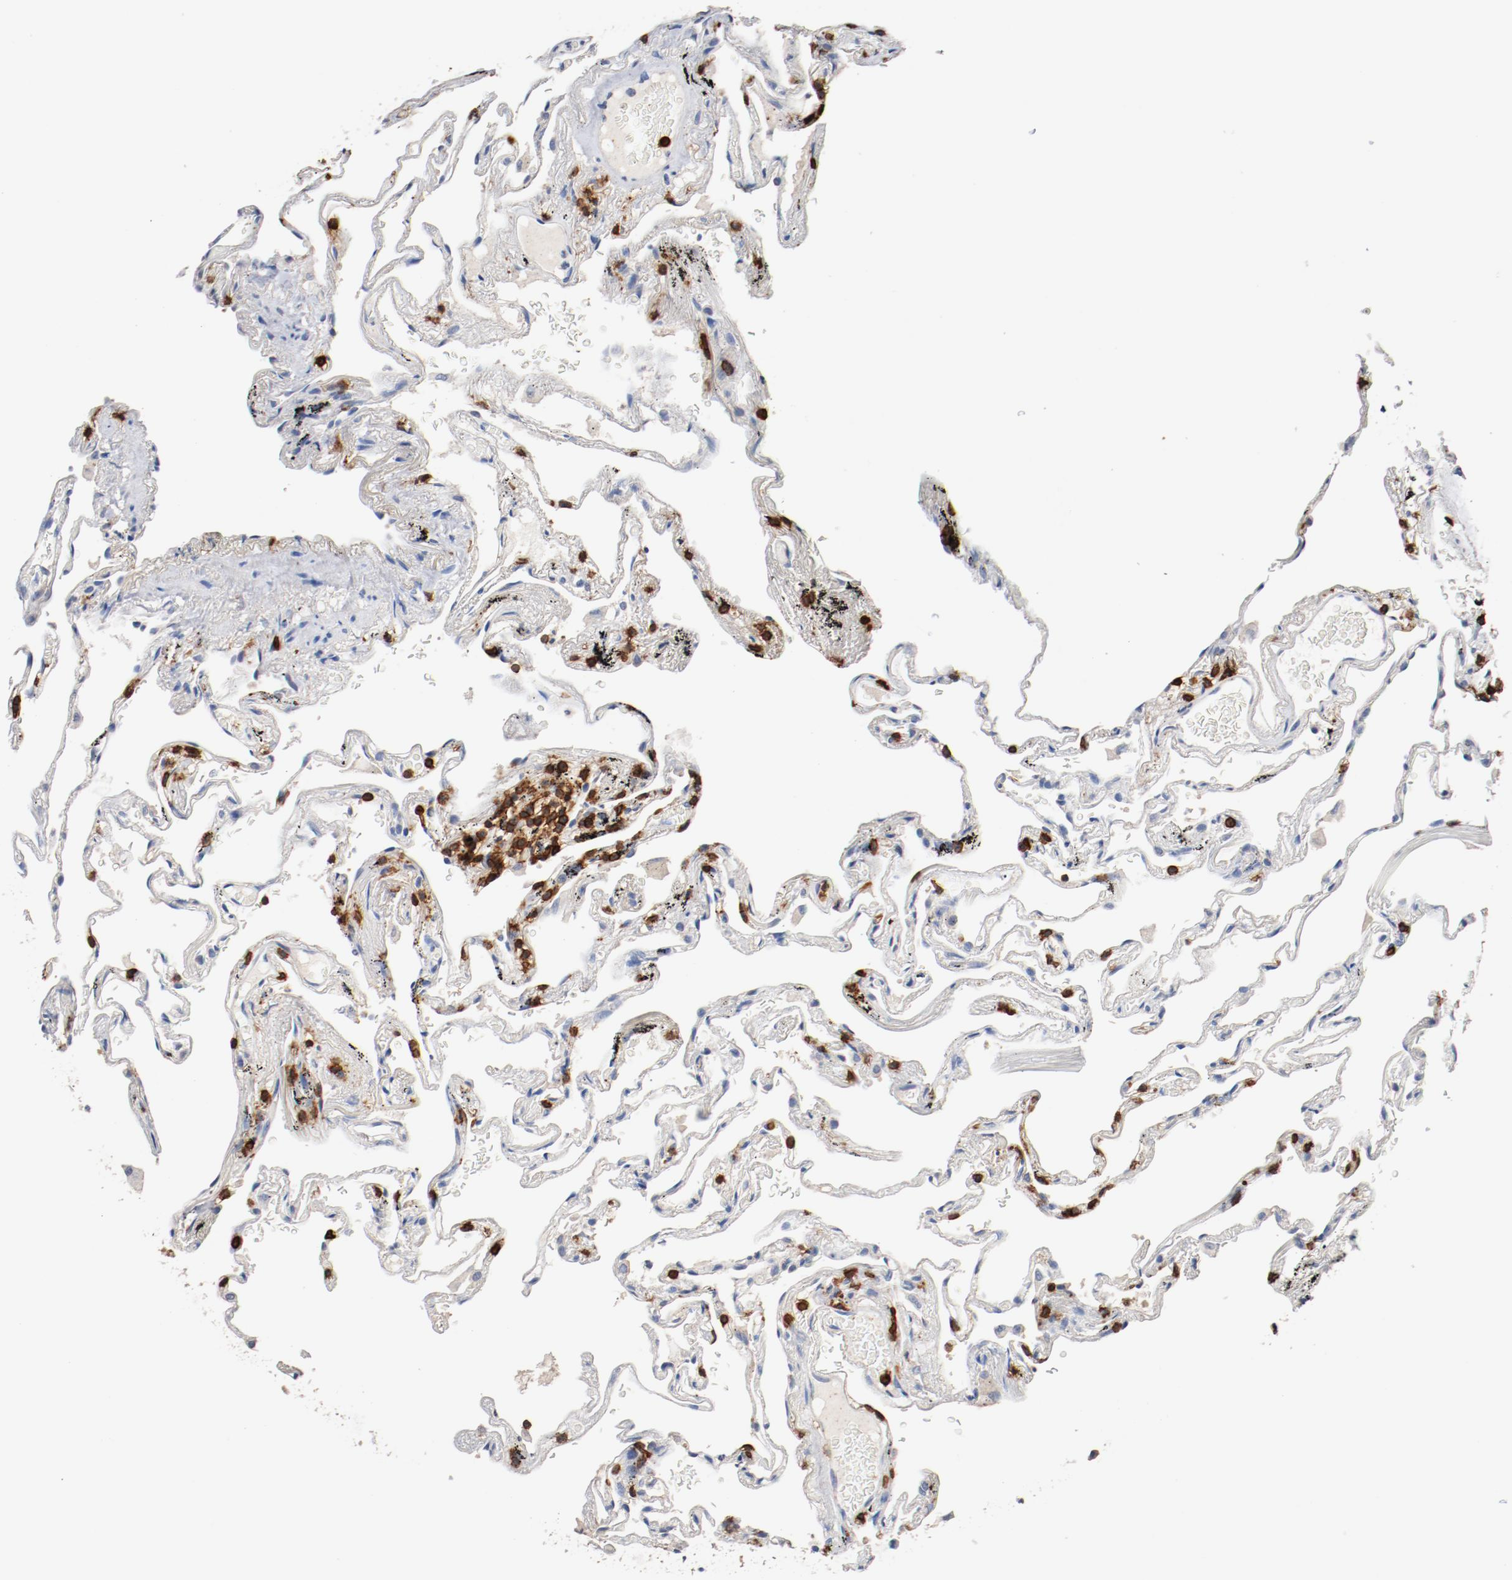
{"staining": {"intensity": "weak", "quantity": "25%-75%", "location": "cytoplasmic/membranous"}, "tissue": "lung", "cell_type": "Alveolar cells", "image_type": "normal", "snomed": [{"axis": "morphology", "description": "Normal tissue, NOS"}, {"axis": "morphology", "description": "Inflammation, NOS"}, {"axis": "topography", "description": "Lung"}], "caption": "Human lung stained with a brown dye reveals weak cytoplasmic/membranous positive expression in about 25%-75% of alveolar cells.", "gene": "CD247", "patient": {"sex": "male", "age": 69}}